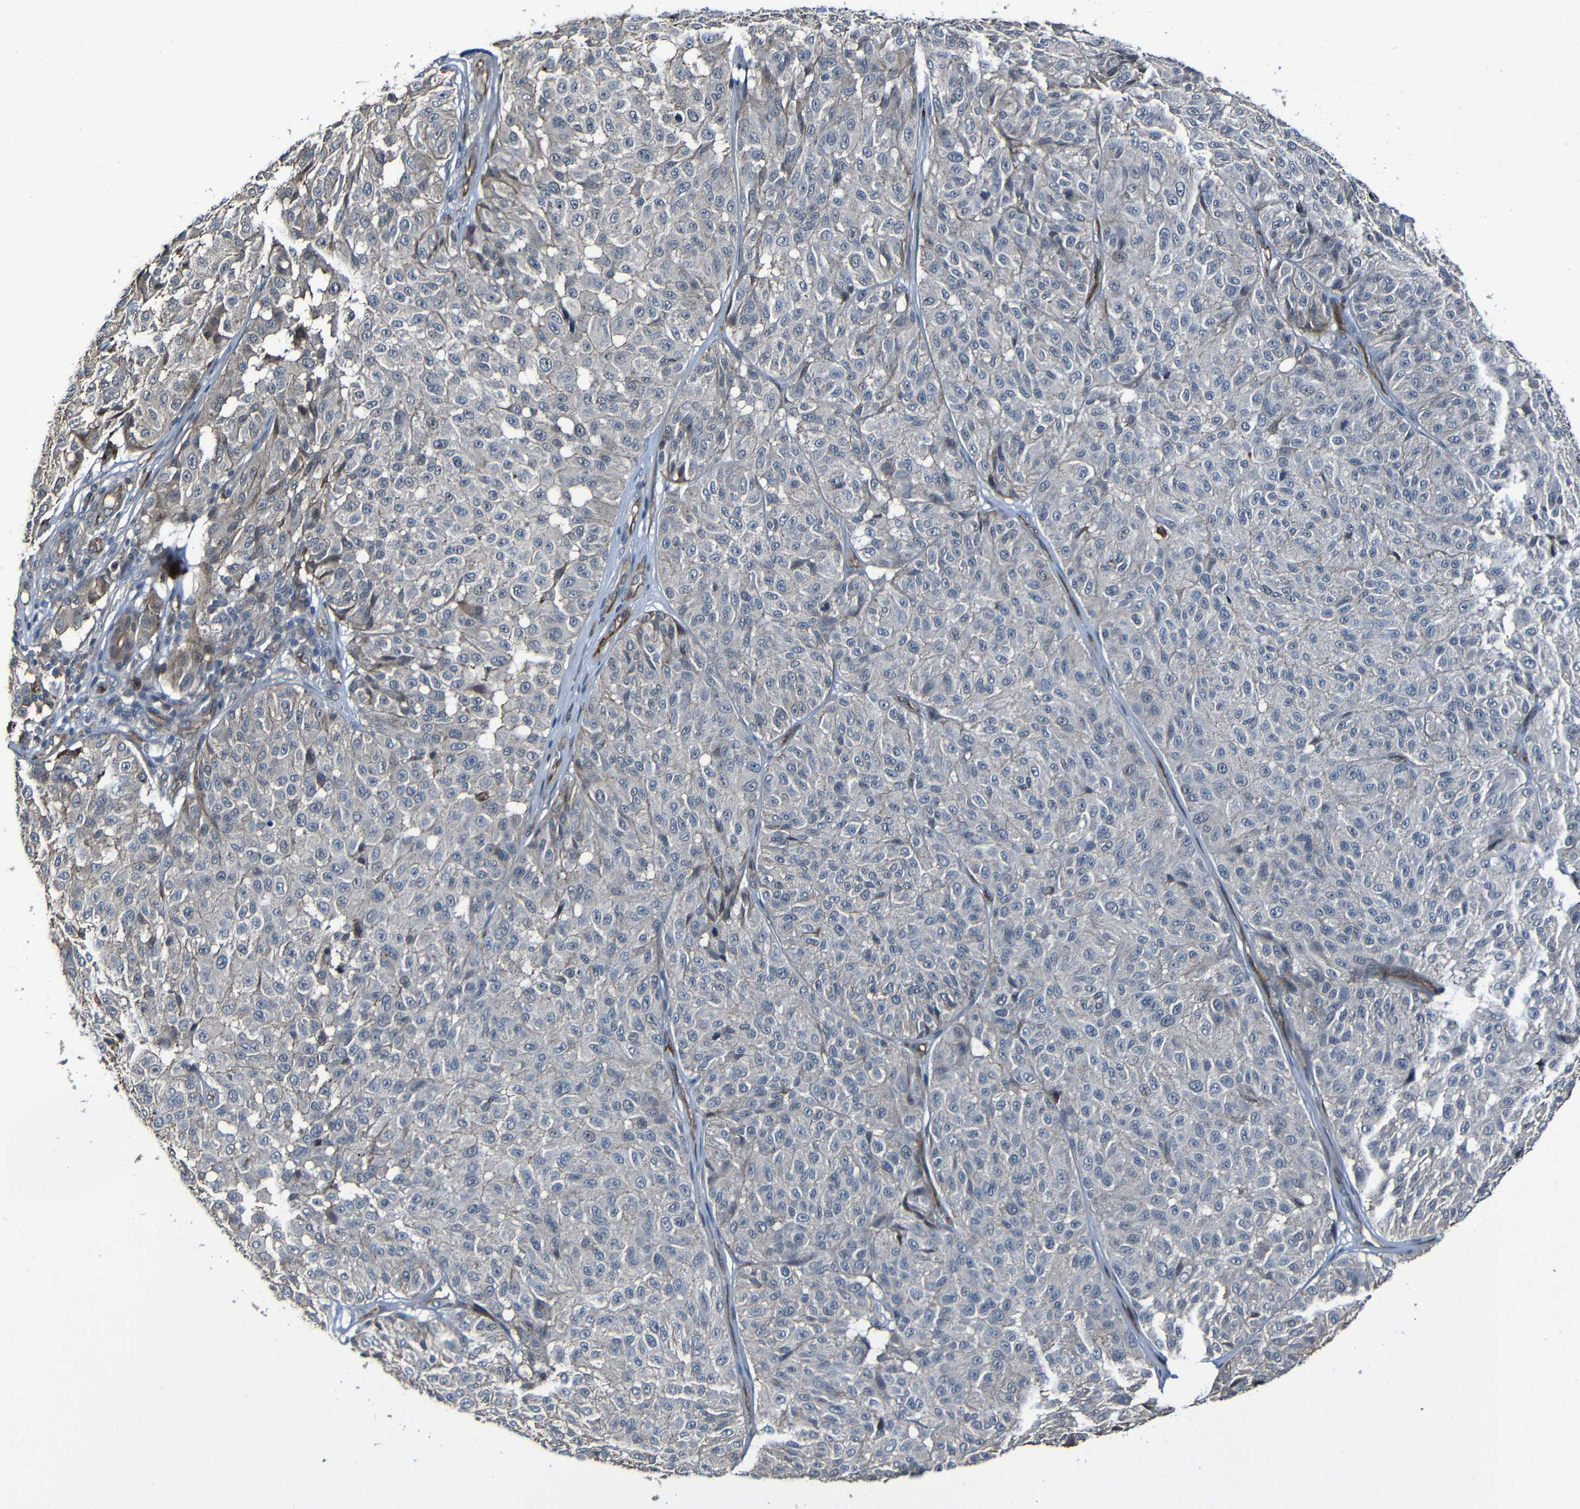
{"staining": {"intensity": "negative", "quantity": "none", "location": "none"}, "tissue": "melanoma", "cell_type": "Tumor cells", "image_type": "cancer", "snomed": [{"axis": "morphology", "description": "Malignant melanoma, NOS"}, {"axis": "topography", "description": "Skin"}], "caption": "Immunohistochemistry image of neoplastic tissue: melanoma stained with DAB displays no significant protein positivity in tumor cells.", "gene": "LGR5", "patient": {"sex": "female", "age": 46}}